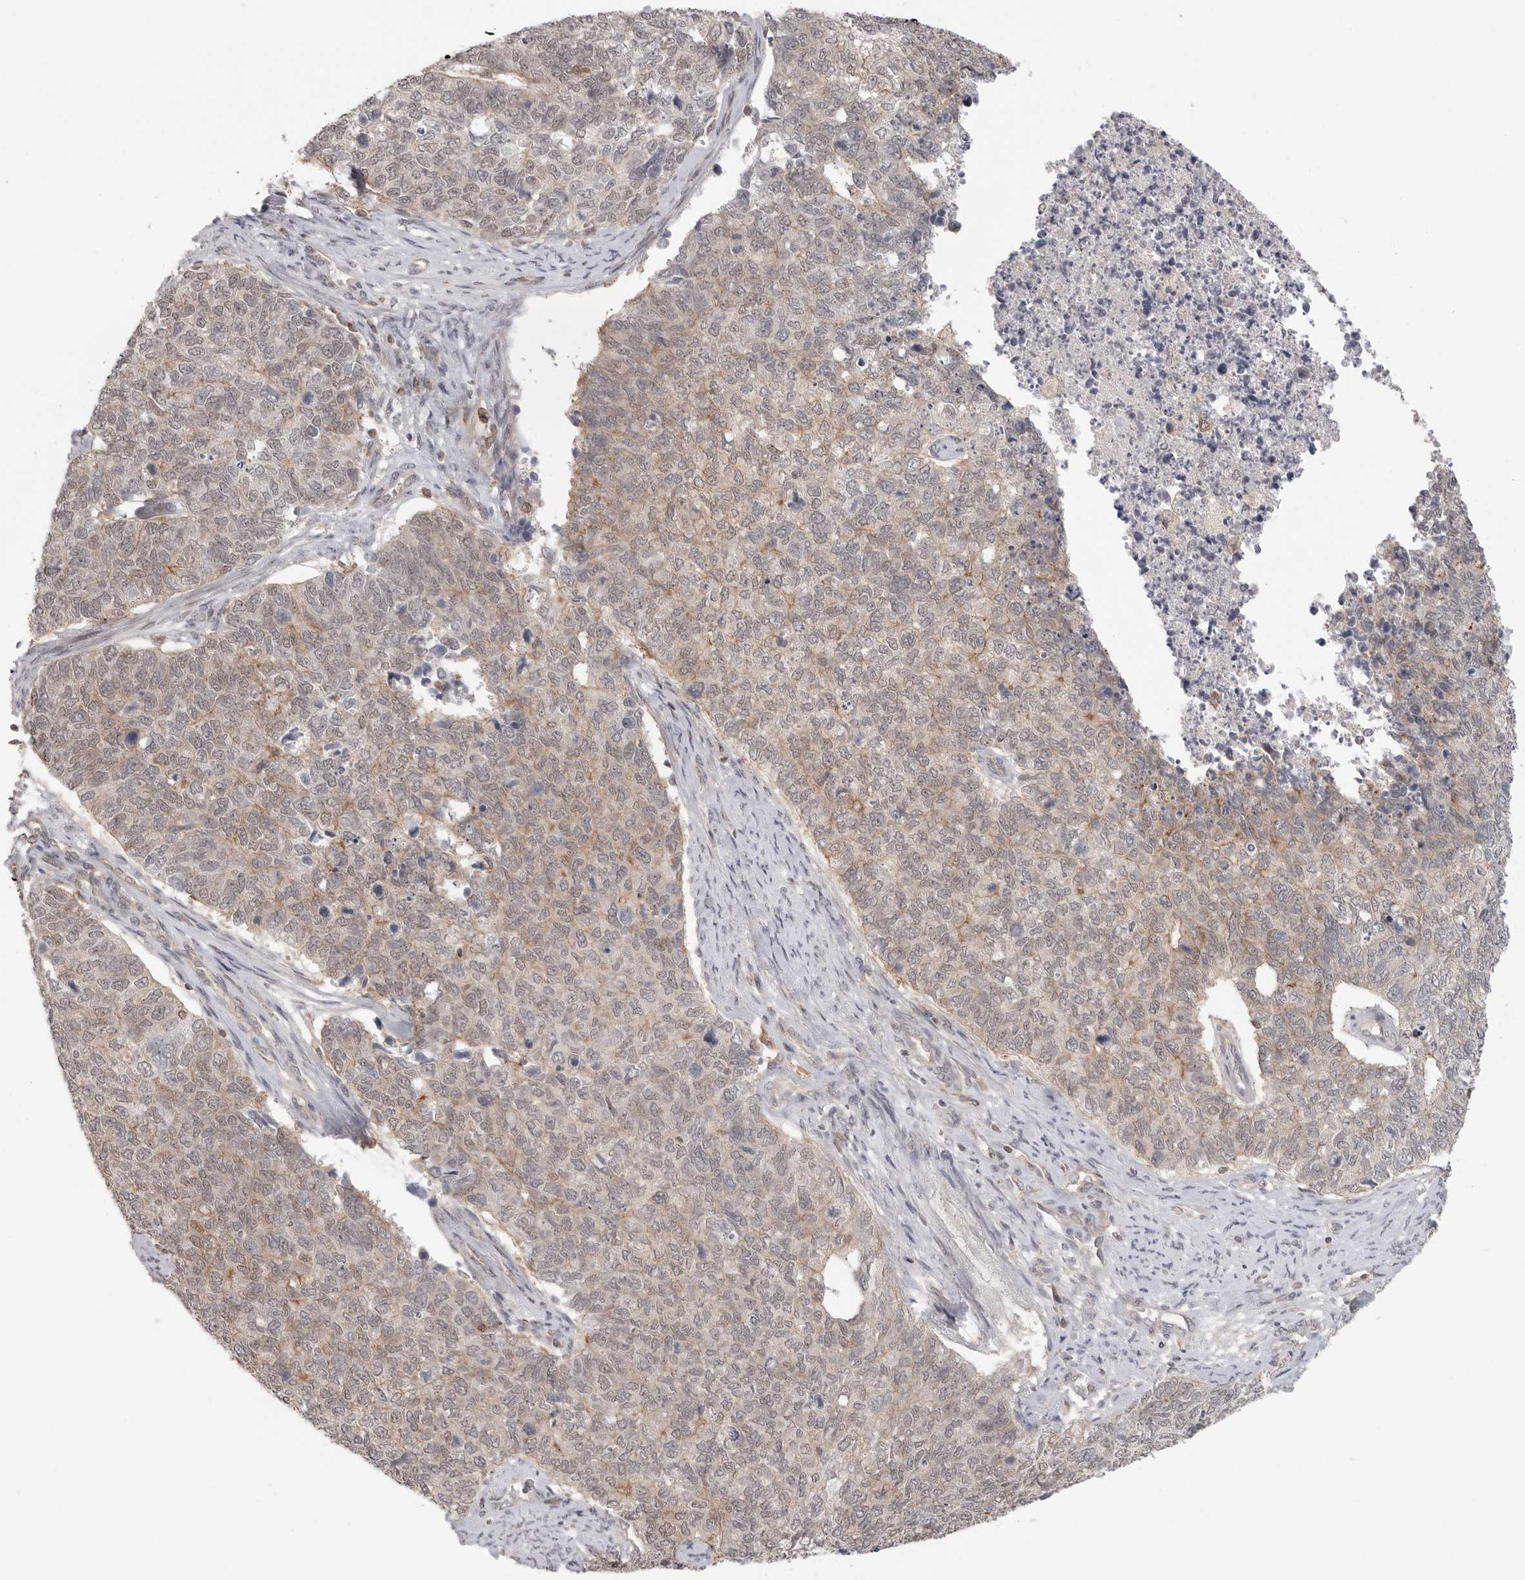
{"staining": {"intensity": "weak", "quantity": "25%-75%", "location": "cytoplasmic/membranous"}, "tissue": "cervical cancer", "cell_type": "Tumor cells", "image_type": "cancer", "snomed": [{"axis": "morphology", "description": "Squamous cell carcinoma, NOS"}, {"axis": "topography", "description": "Cervix"}], "caption": "A brown stain shows weak cytoplasmic/membranous expression of a protein in cervical cancer tumor cells.", "gene": "DBNL", "patient": {"sex": "female", "age": 63}}